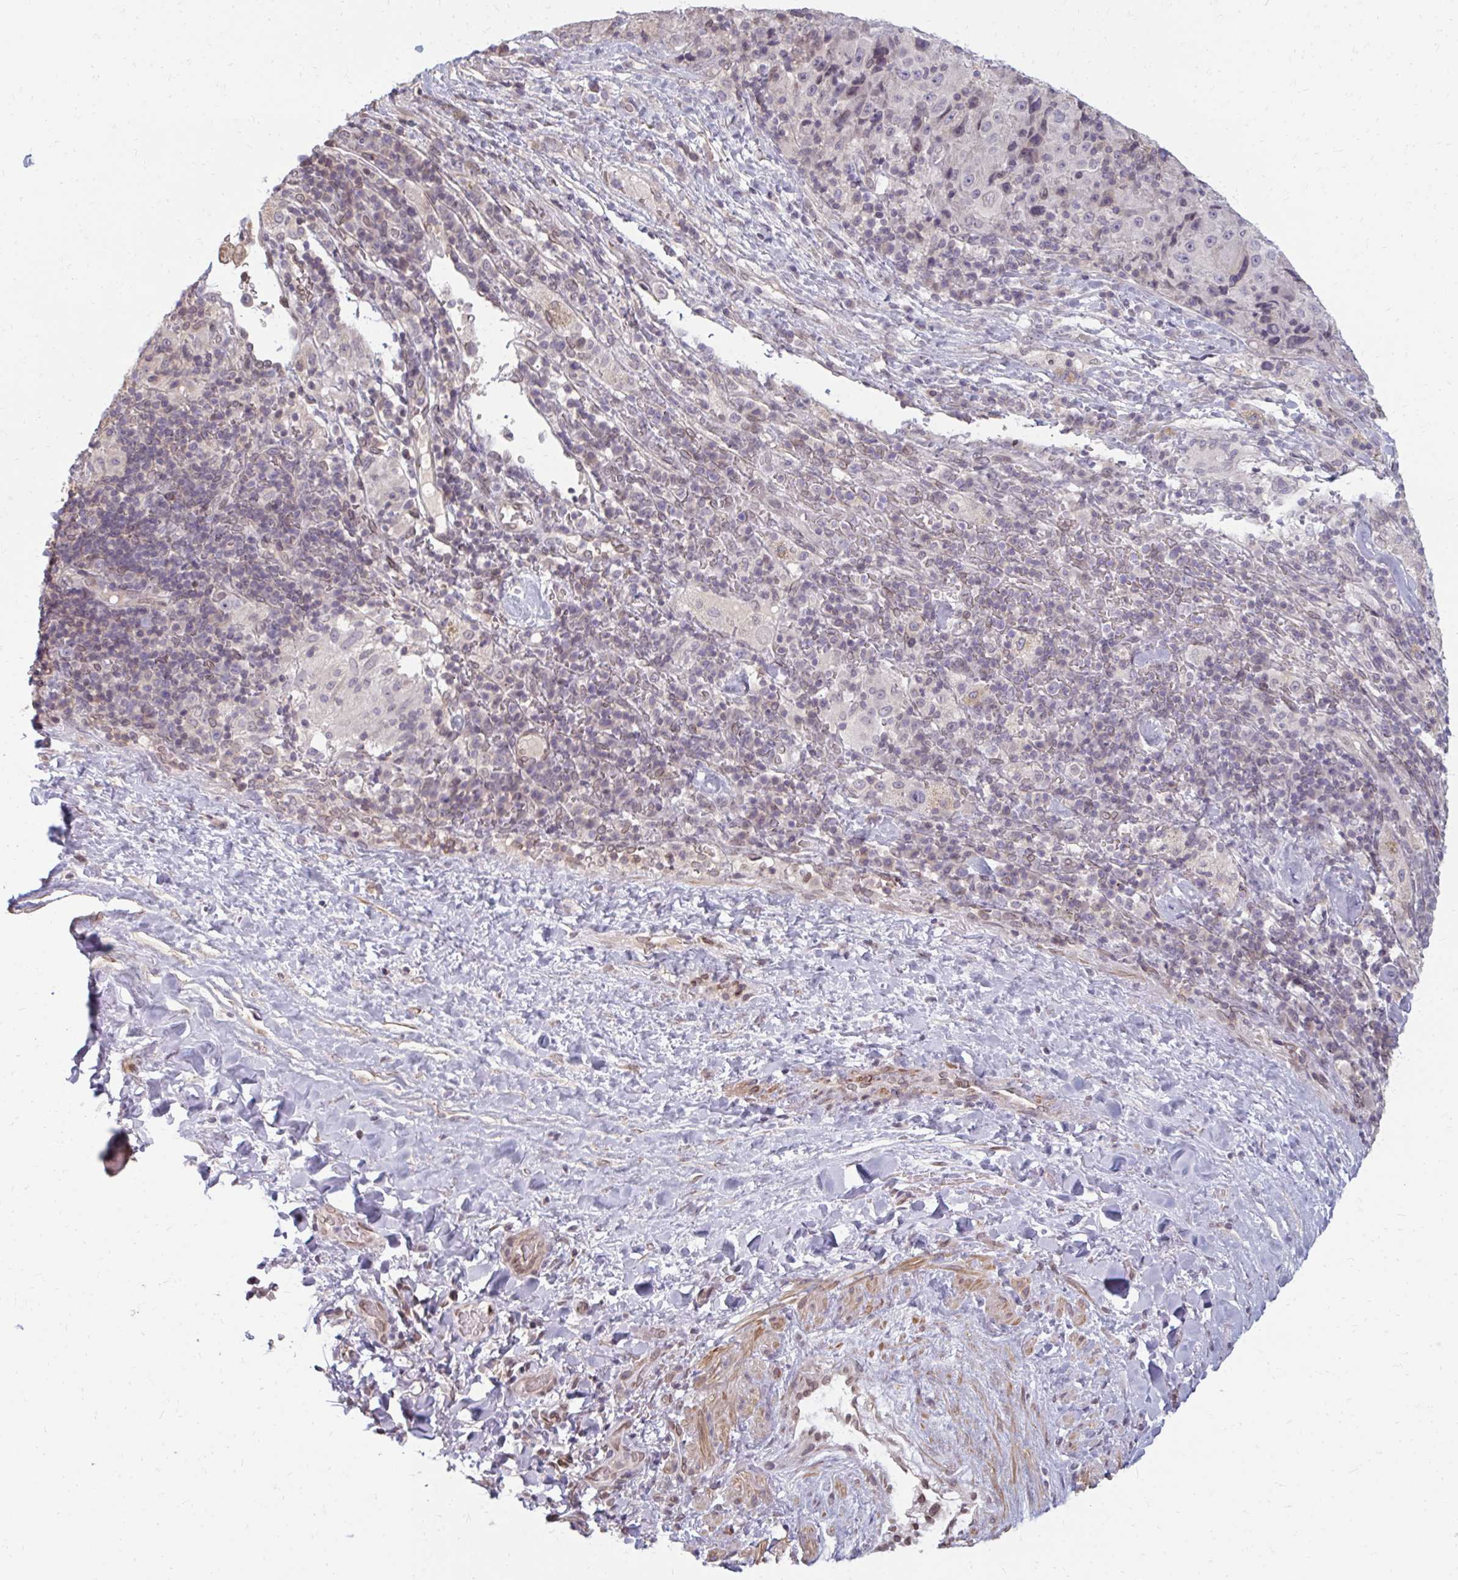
{"staining": {"intensity": "negative", "quantity": "none", "location": "none"}, "tissue": "melanoma", "cell_type": "Tumor cells", "image_type": "cancer", "snomed": [{"axis": "morphology", "description": "Malignant melanoma, Metastatic site"}, {"axis": "topography", "description": "Lymph node"}], "caption": "Photomicrograph shows no significant protein positivity in tumor cells of malignant melanoma (metastatic site).", "gene": "GPC5", "patient": {"sex": "male", "age": 62}}